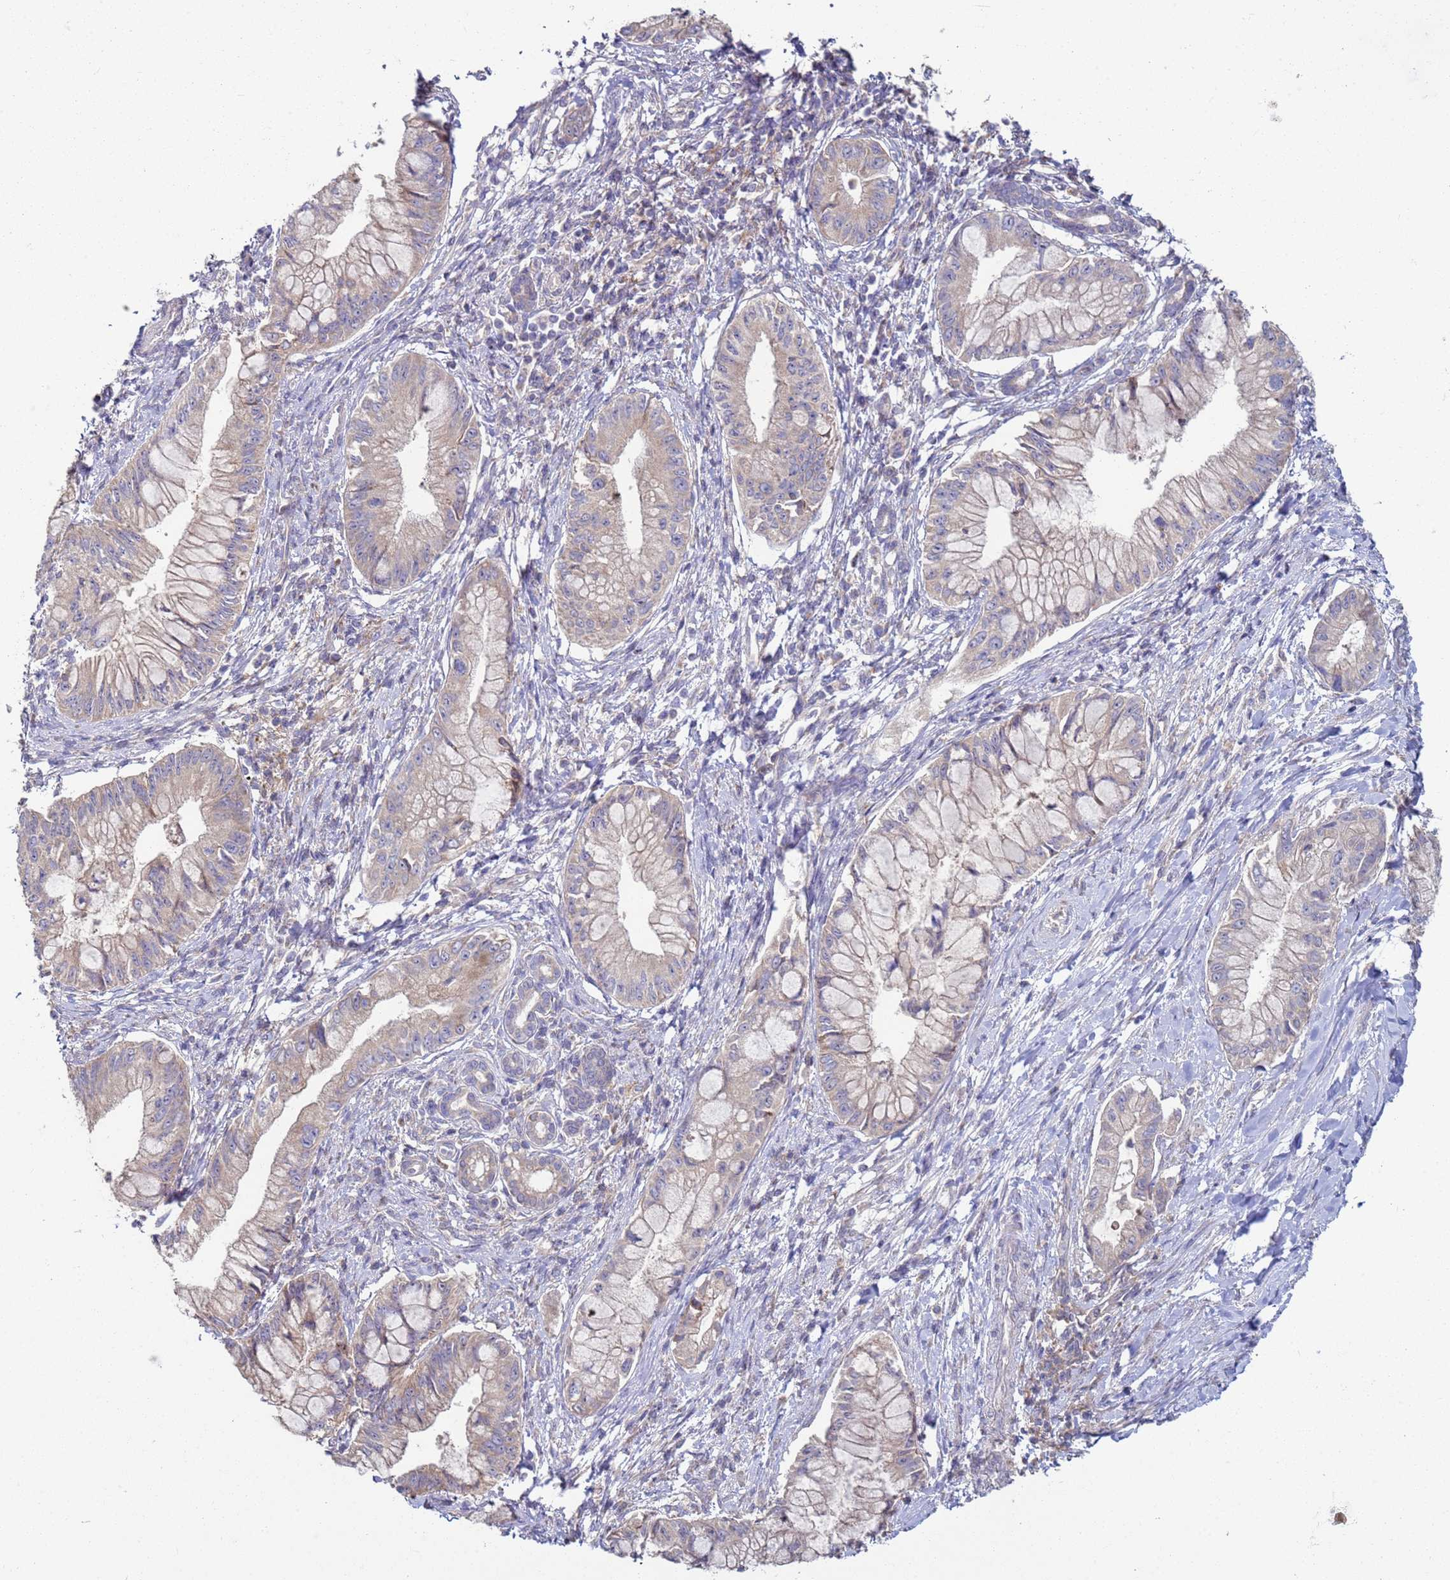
{"staining": {"intensity": "negative", "quantity": "none", "location": "none"}, "tissue": "pancreatic cancer", "cell_type": "Tumor cells", "image_type": "cancer", "snomed": [{"axis": "morphology", "description": "Adenocarcinoma, NOS"}, {"axis": "topography", "description": "Pancreas"}], "caption": "Tumor cells show no significant staining in adenocarcinoma (pancreatic).", "gene": "DIP2B", "patient": {"sex": "male", "age": 48}}